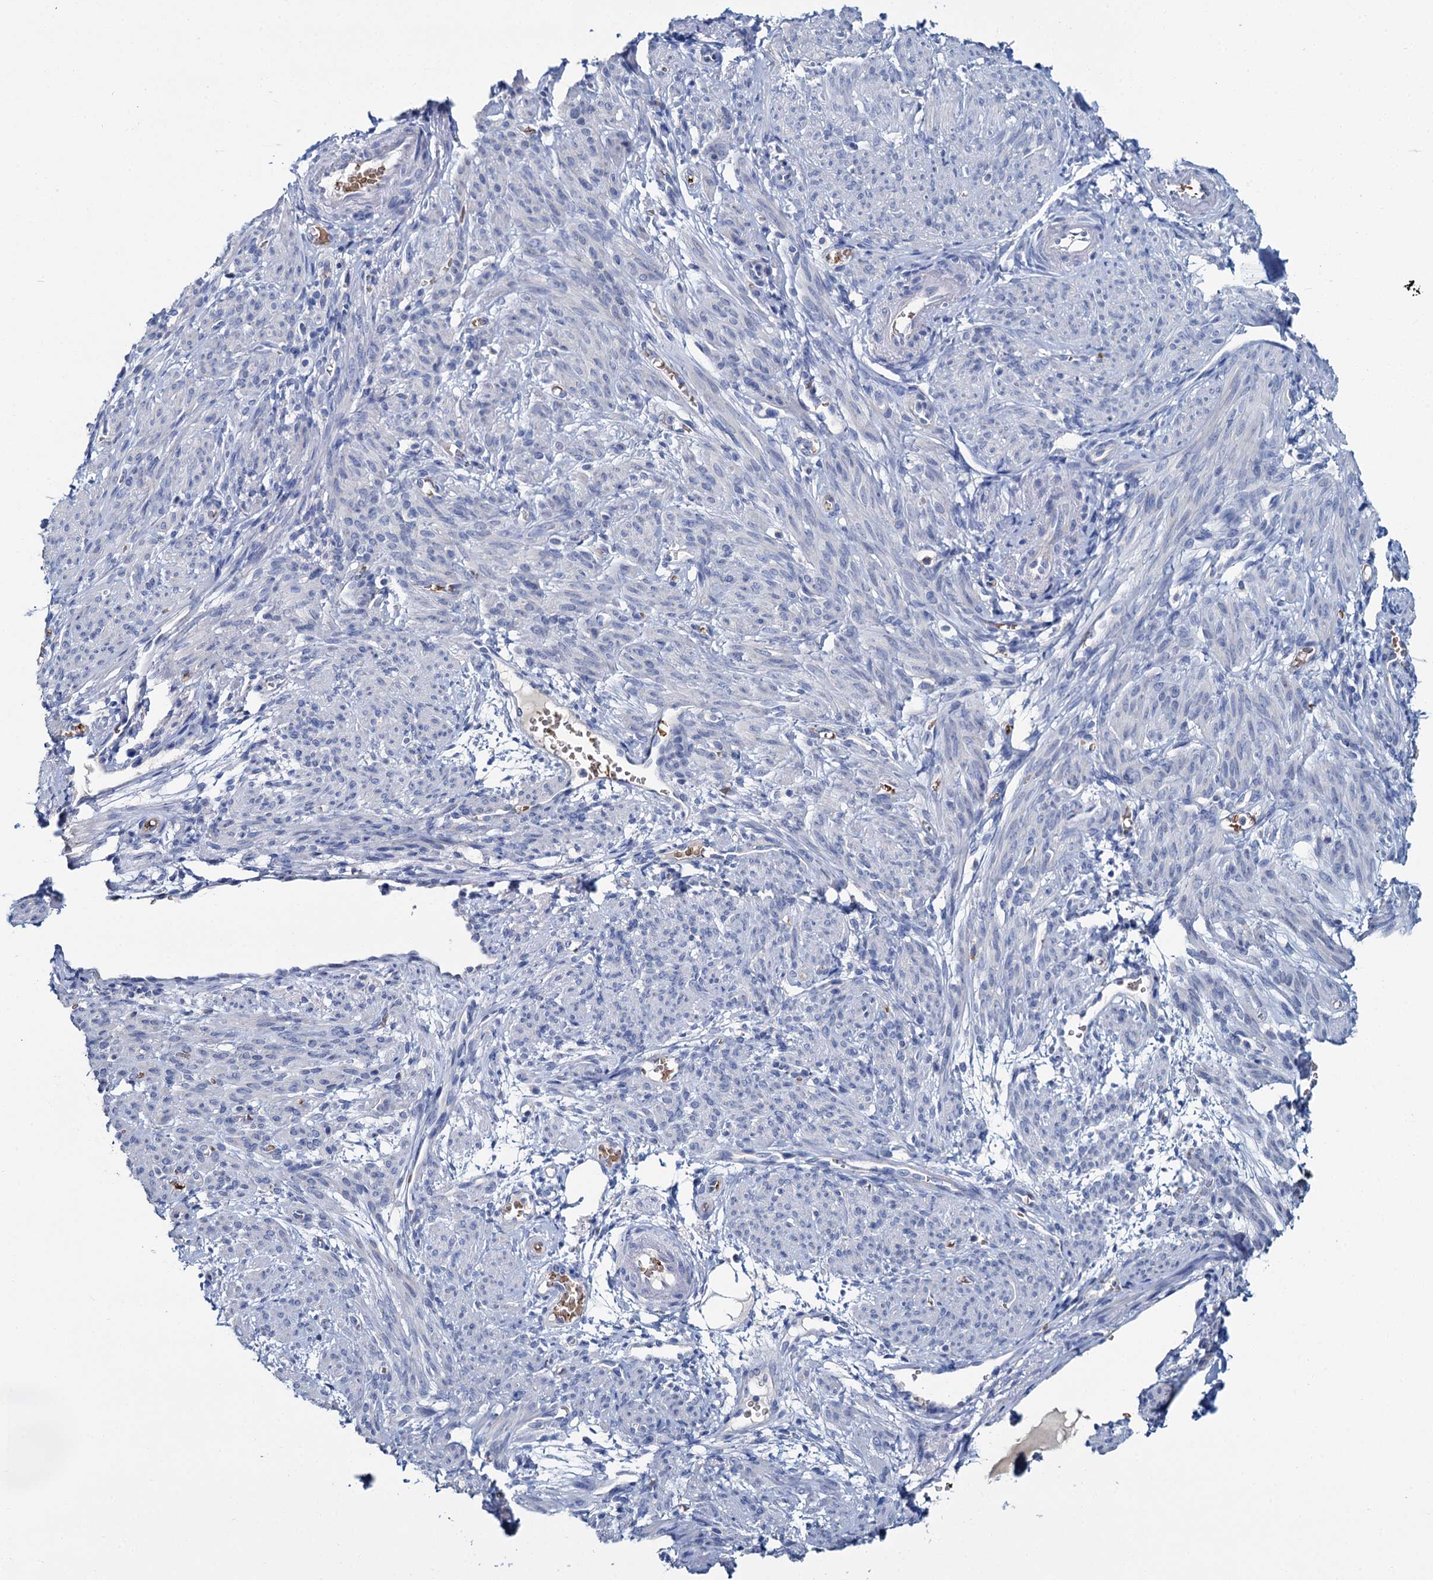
{"staining": {"intensity": "negative", "quantity": "none", "location": "none"}, "tissue": "smooth muscle", "cell_type": "Smooth muscle cells", "image_type": "normal", "snomed": [{"axis": "morphology", "description": "Normal tissue, NOS"}, {"axis": "topography", "description": "Smooth muscle"}], "caption": "Immunohistochemical staining of benign smooth muscle exhibits no significant expression in smooth muscle cells.", "gene": "ATG2A", "patient": {"sex": "female", "age": 39}}